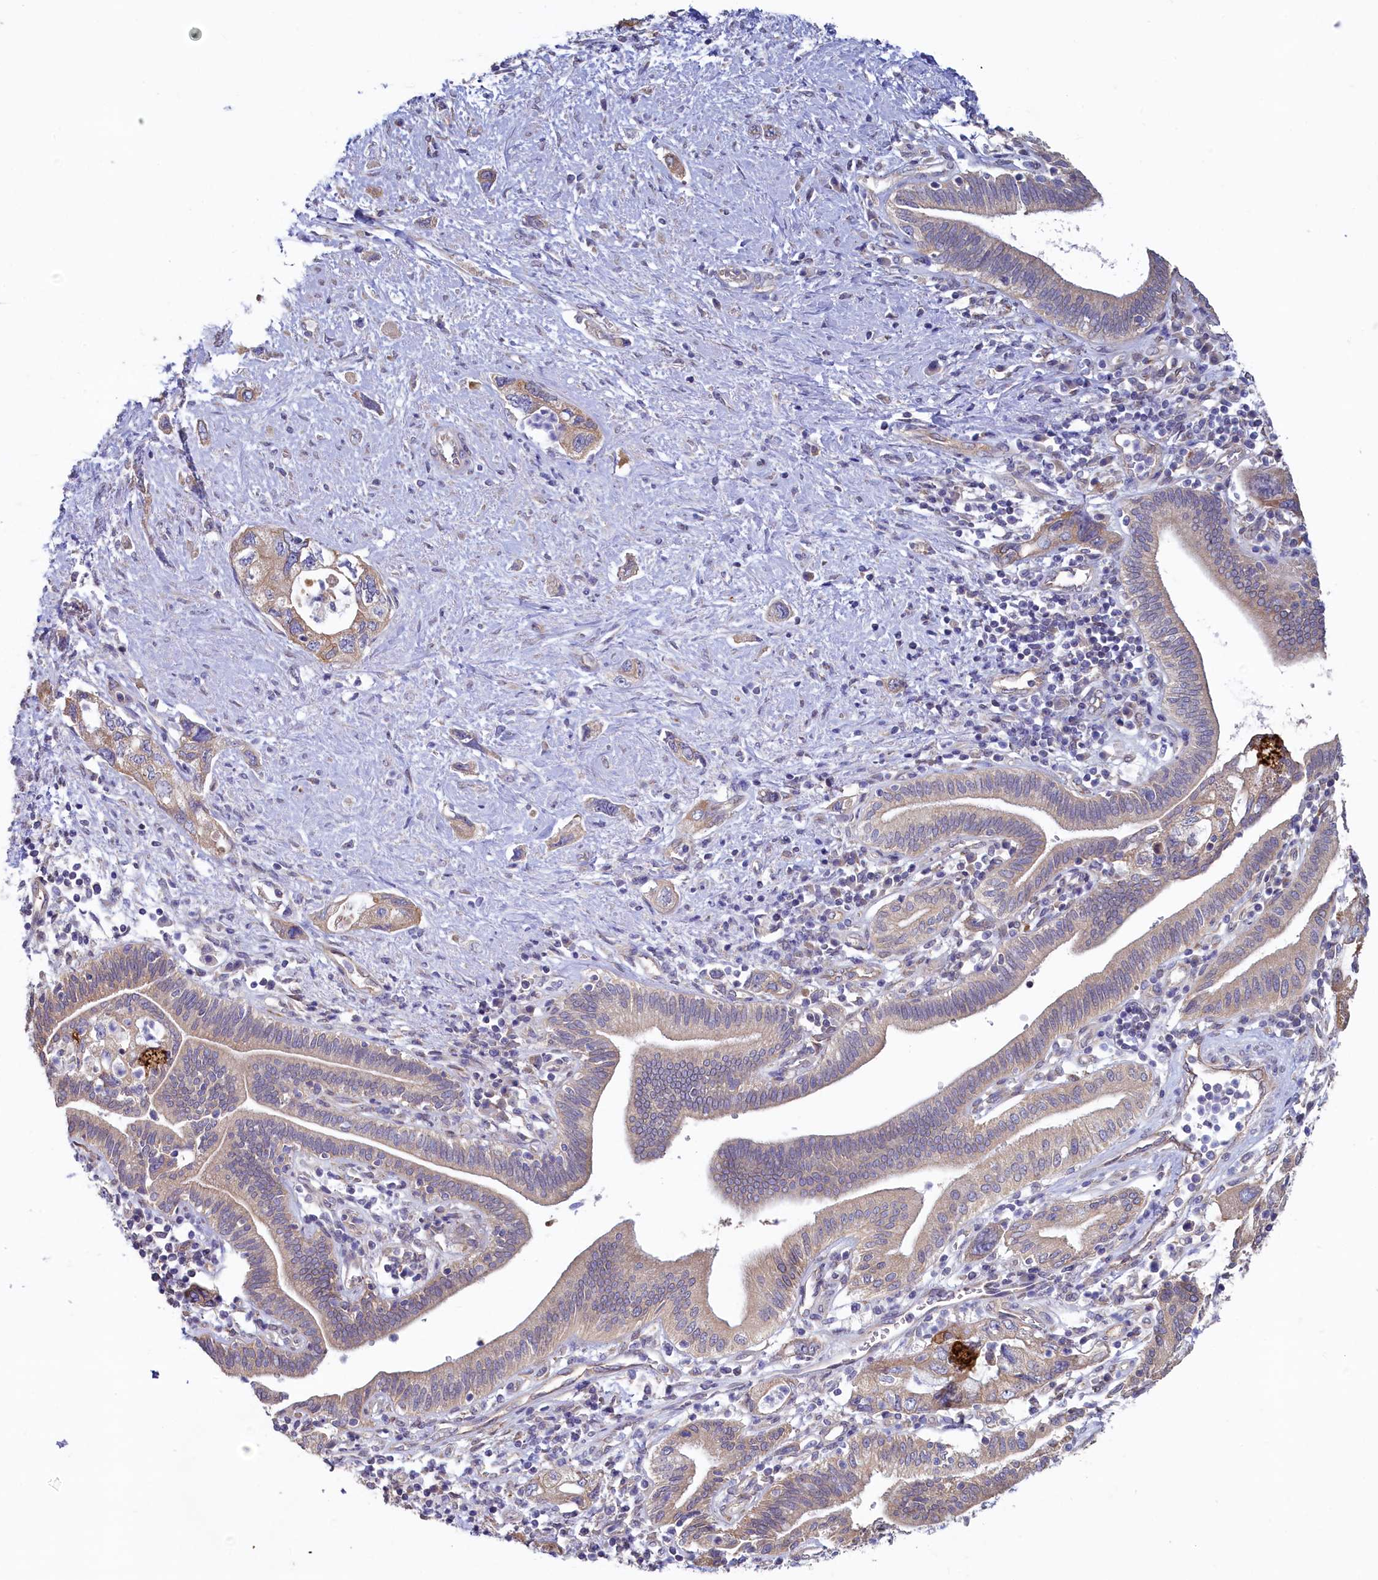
{"staining": {"intensity": "moderate", "quantity": ">75%", "location": "cytoplasmic/membranous"}, "tissue": "pancreatic cancer", "cell_type": "Tumor cells", "image_type": "cancer", "snomed": [{"axis": "morphology", "description": "Adenocarcinoma, NOS"}, {"axis": "topography", "description": "Pancreas"}], "caption": "A high-resolution micrograph shows immunohistochemistry staining of pancreatic adenocarcinoma, which exhibits moderate cytoplasmic/membranous expression in approximately >75% of tumor cells.", "gene": "SPATA2L", "patient": {"sex": "female", "age": 73}}